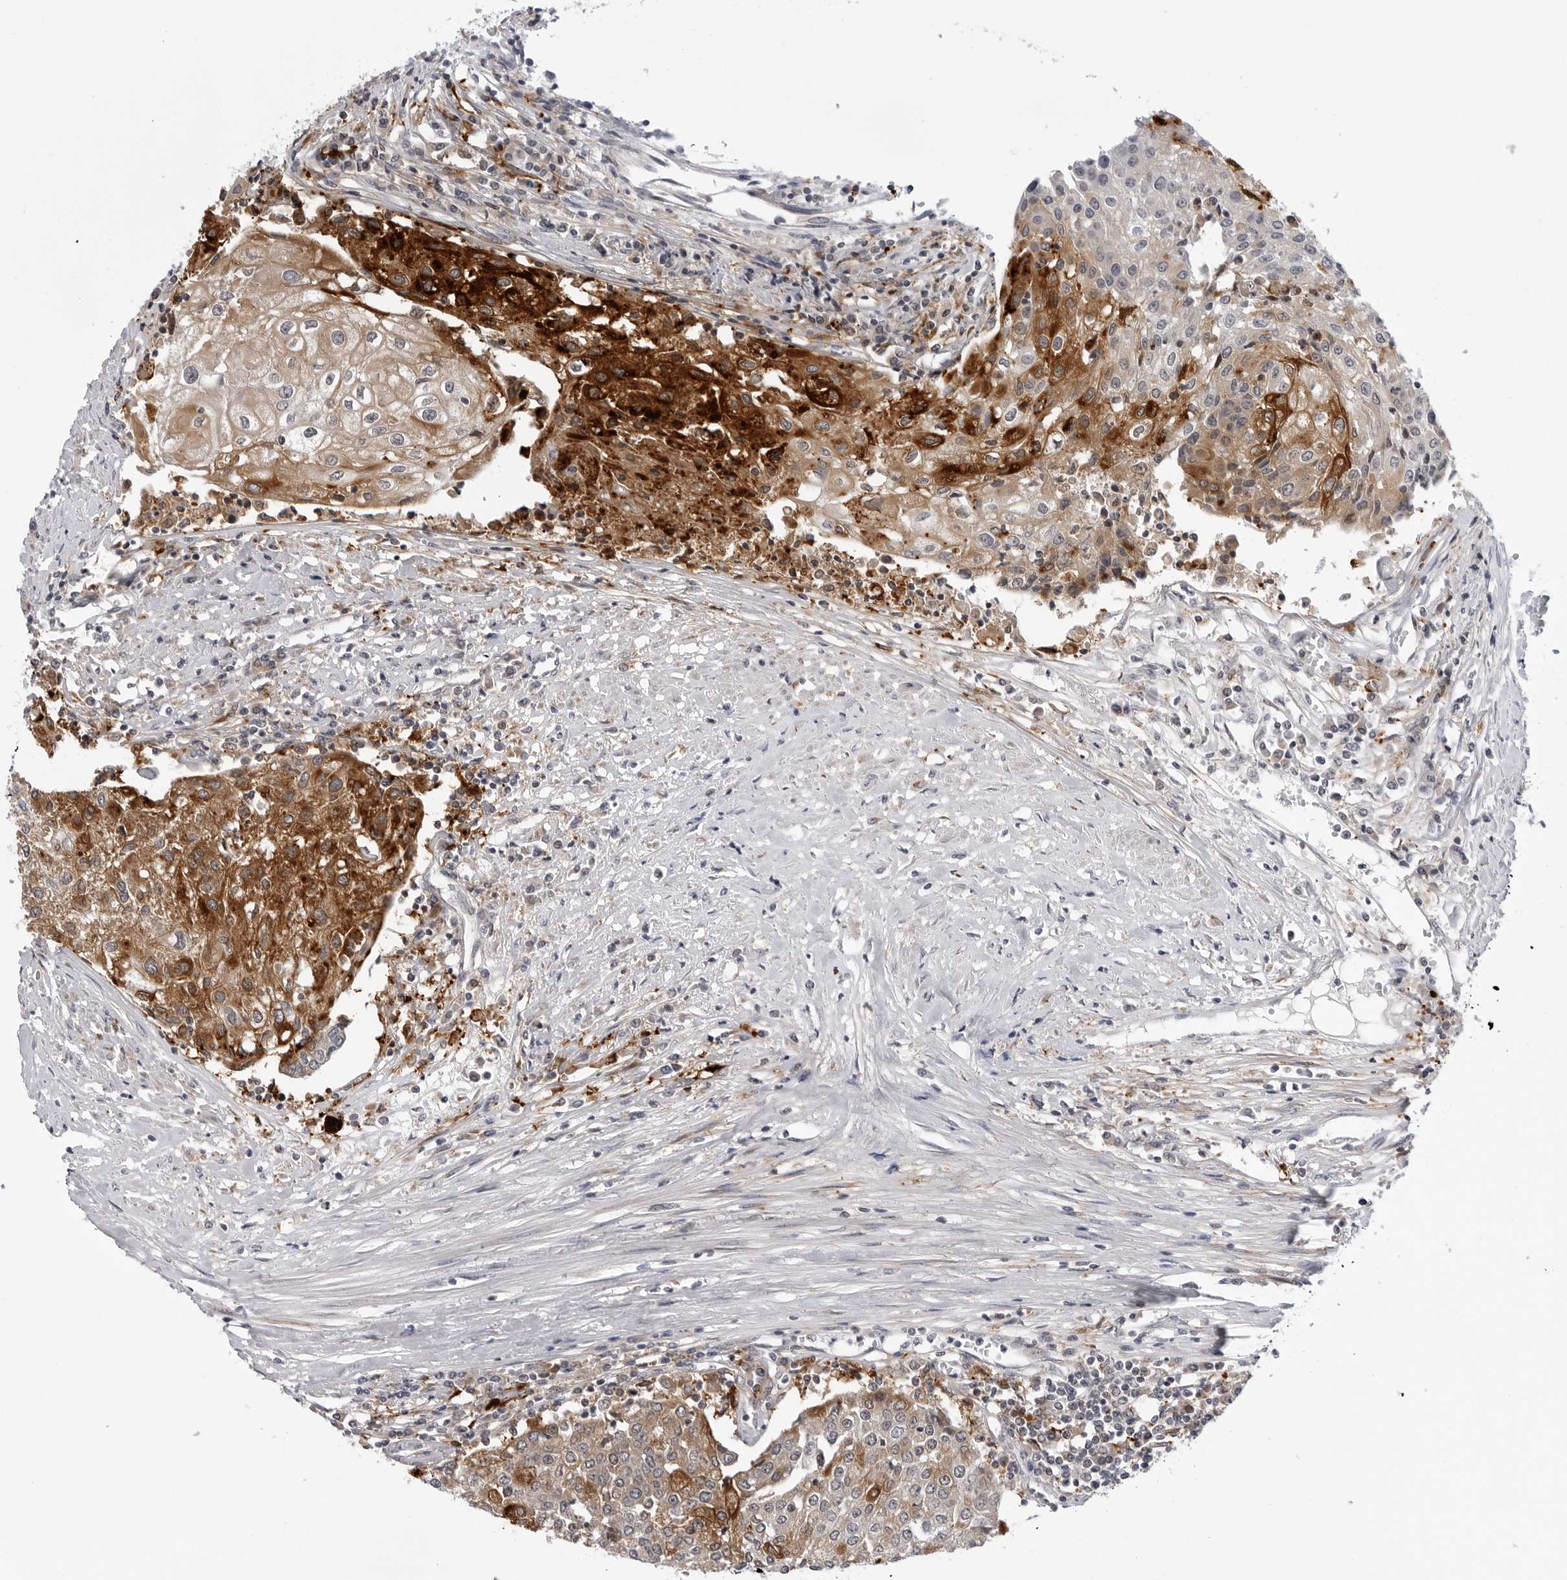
{"staining": {"intensity": "strong", "quantity": "<25%", "location": "cytoplasmic/membranous"}, "tissue": "urothelial cancer", "cell_type": "Tumor cells", "image_type": "cancer", "snomed": [{"axis": "morphology", "description": "Urothelial carcinoma, High grade"}, {"axis": "topography", "description": "Urinary bladder"}], "caption": "High-grade urothelial carcinoma stained with DAB immunohistochemistry (IHC) demonstrates medium levels of strong cytoplasmic/membranous staining in approximately <25% of tumor cells.", "gene": "CDK20", "patient": {"sex": "female", "age": 85}}